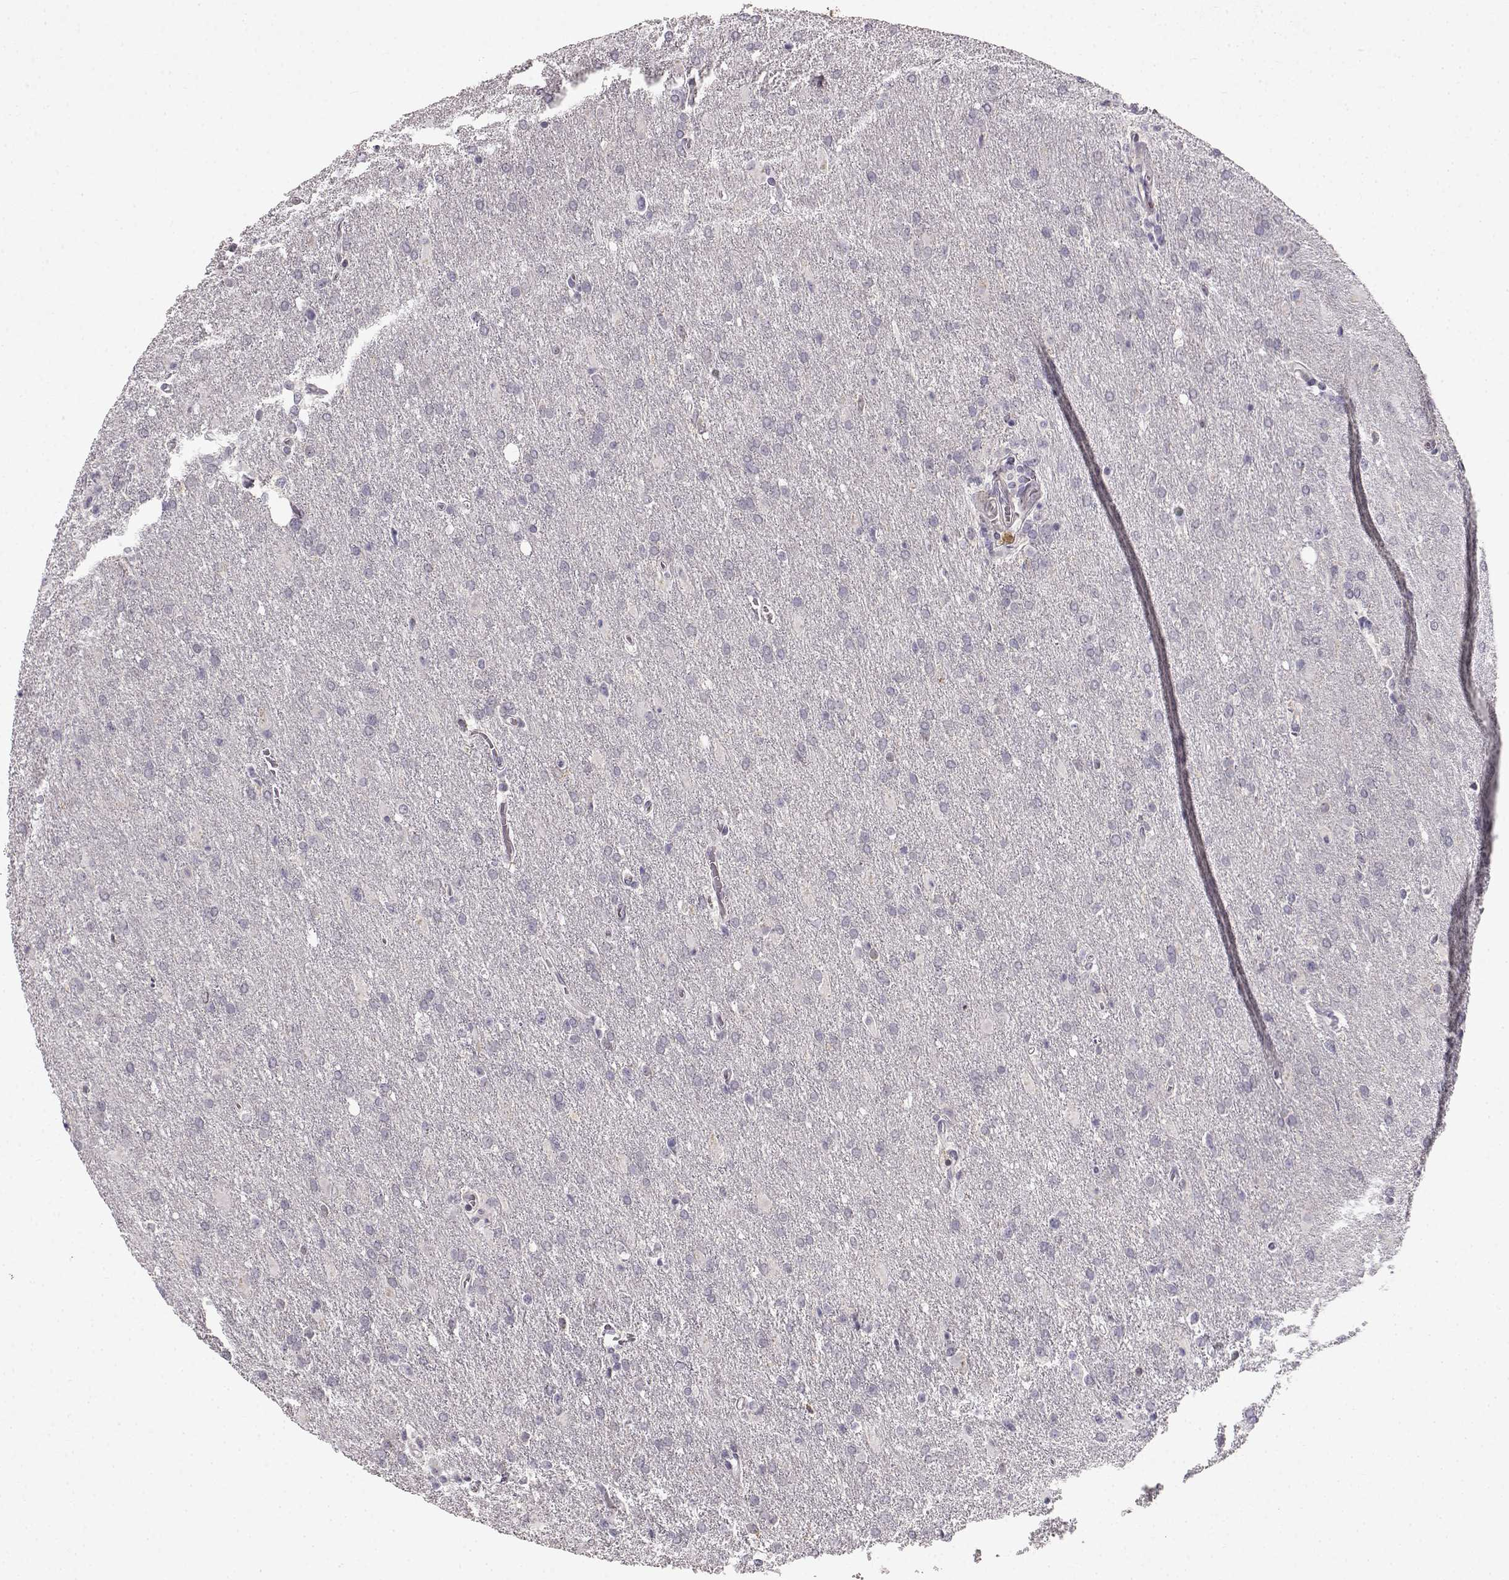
{"staining": {"intensity": "negative", "quantity": "none", "location": "none"}, "tissue": "glioma", "cell_type": "Tumor cells", "image_type": "cancer", "snomed": [{"axis": "morphology", "description": "Glioma, malignant, High grade"}, {"axis": "topography", "description": "Brain"}], "caption": "DAB immunohistochemical staining of glioma exhibits no significant staining in tumor cells.", "gene": "SPAG17", "patient": {"sex": "male", "age": 68}}